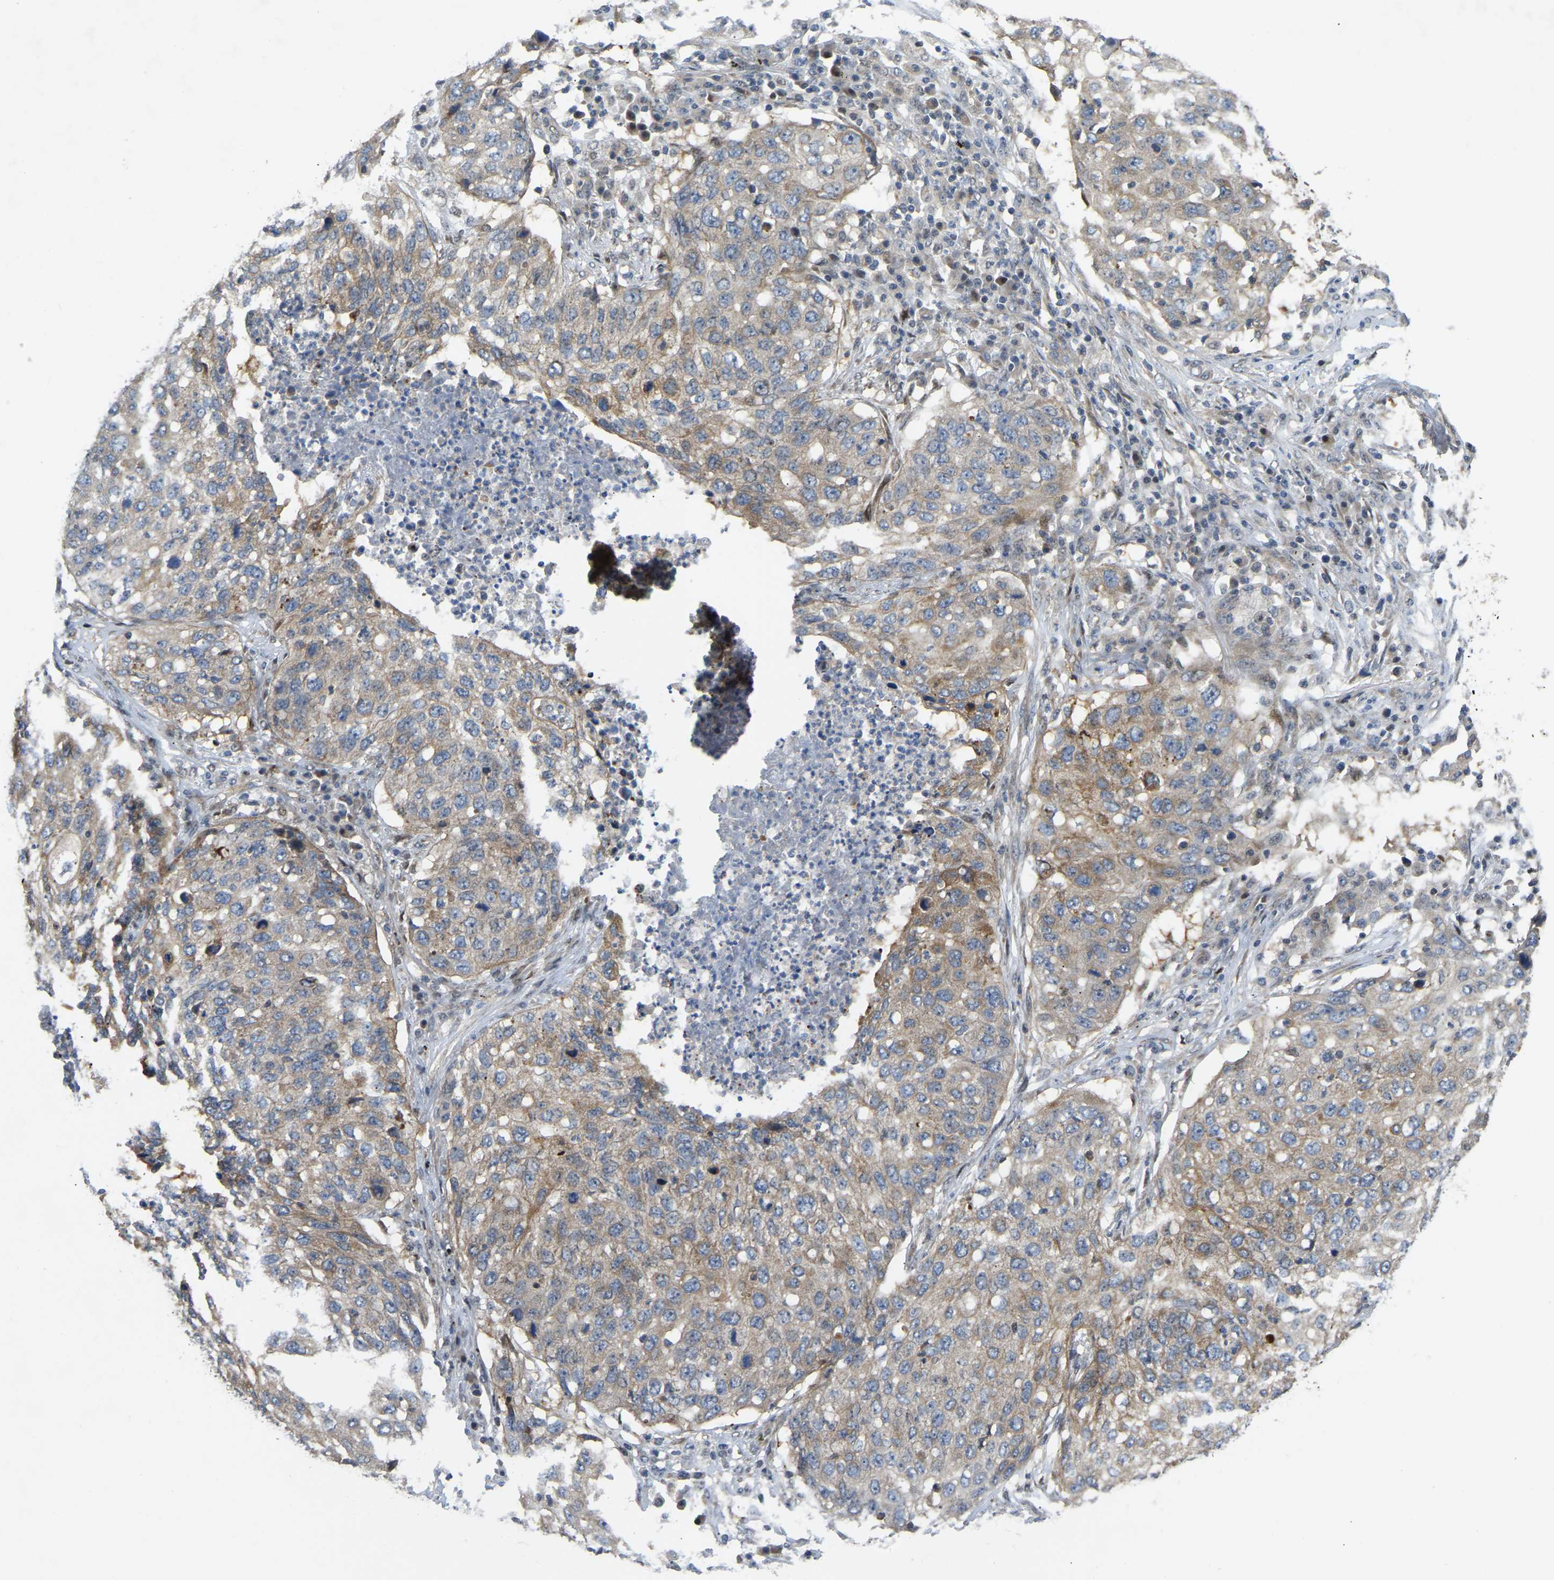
{"staining": {"intensity": "moderate", "quantity": ">75%", "location": "cytoplasmic/membranous"}, "tissue": "lung cancer", "cell_type": "Tumor cells", "image_type": "cancer", "snomed": [{"axis": "morphology", "description": "Squamous cell carcinoma, NOS"}, {"axis": "topography", "description": "Lung"}], "caption": "Protein expression analysis of squamous cell carcinoma (lung) shows moderate cytoplasmic/membranous expression in approximately >75% of tumor cells. (DAB (3,3'-diaminobenzidine) = brown stain, brightfield microscopy at high magnification).", "gene": "C21orf91", "patient": {"sex": "female", "age": 63}}